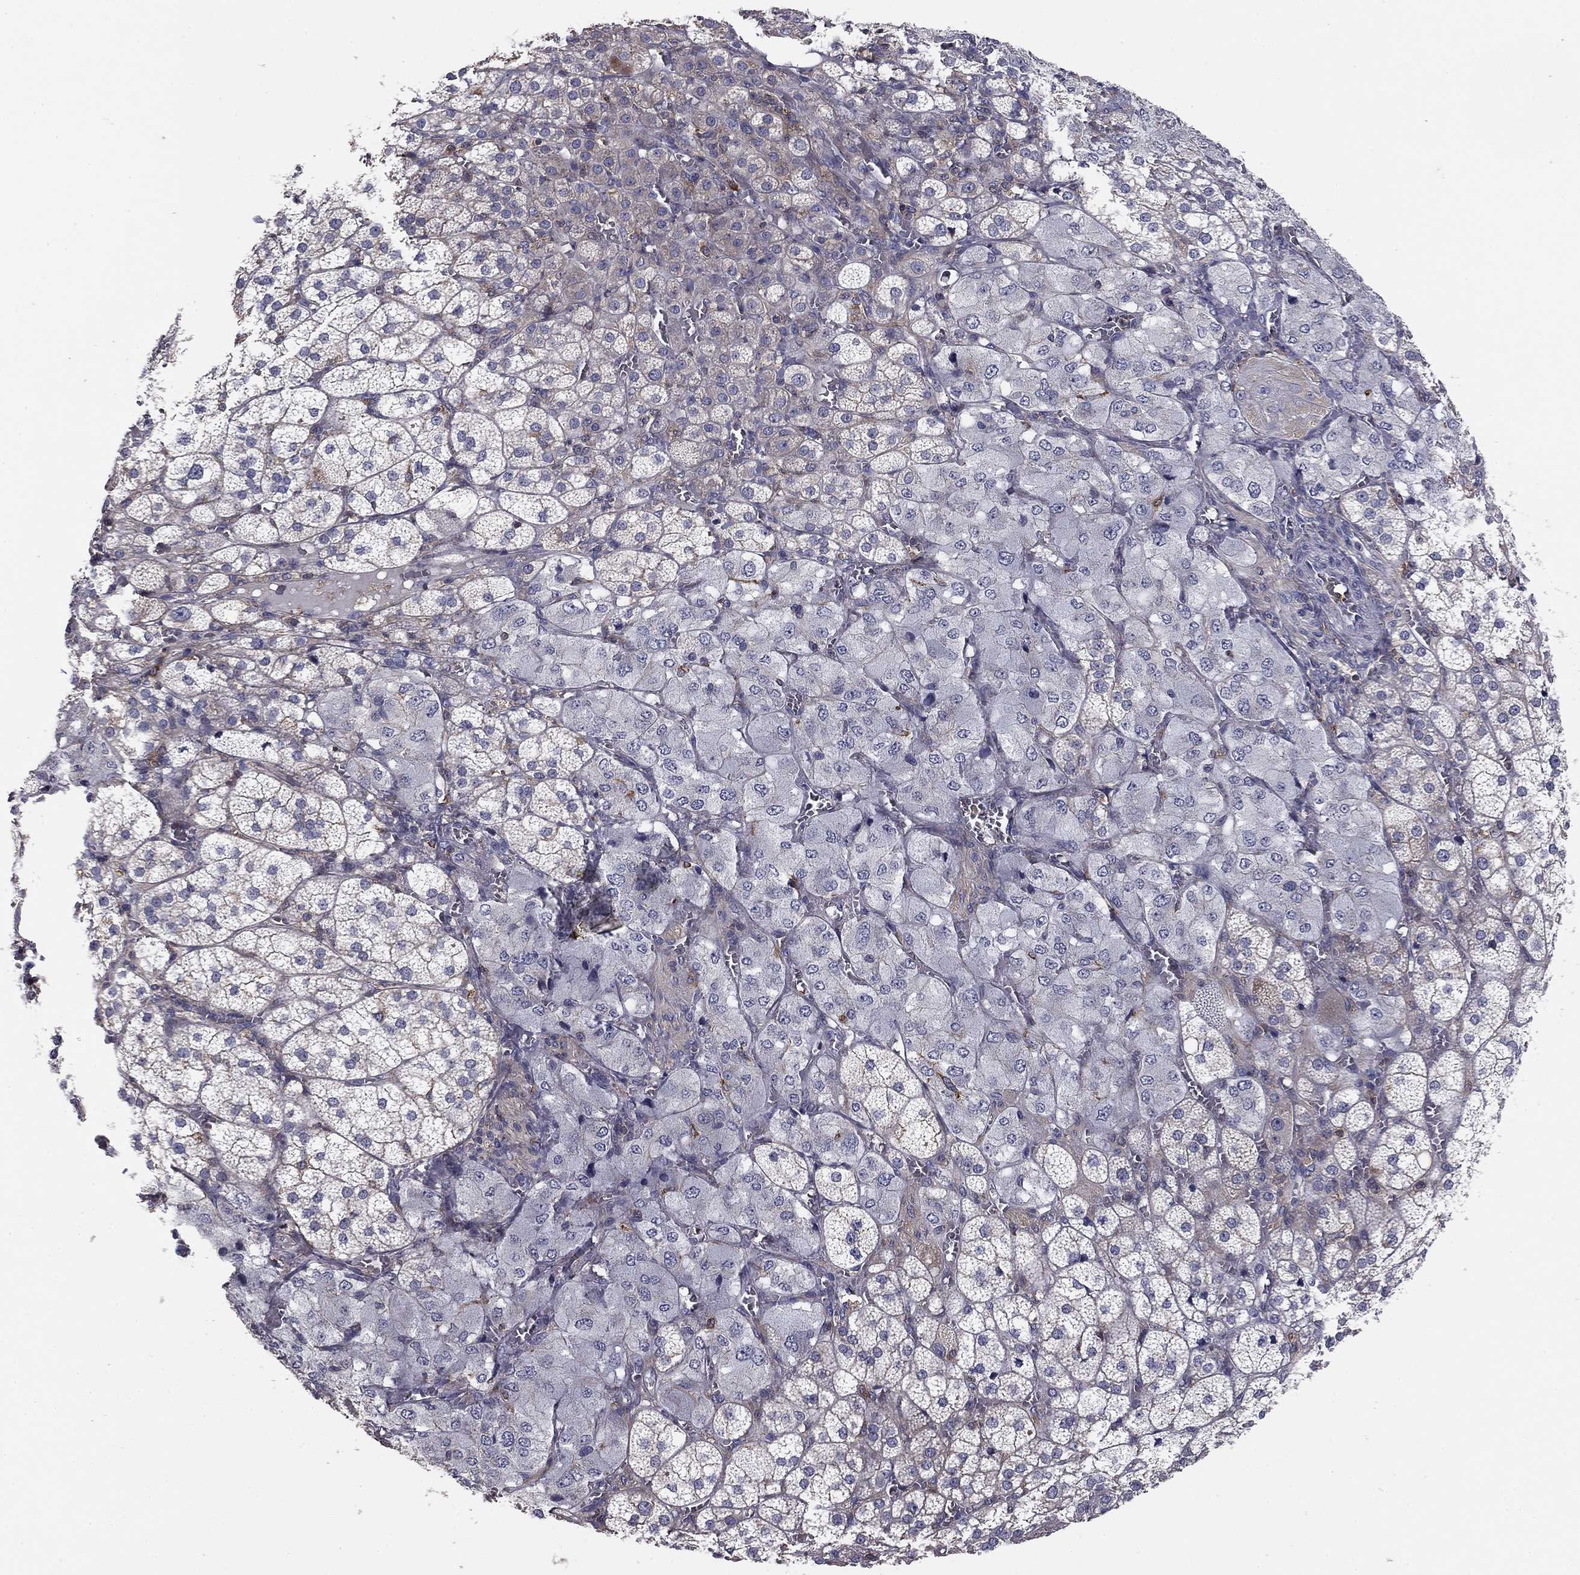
{"staining": {"intensity": "moderate", "quantity": "<25%", "location": "cytoplasmic/membranous"}, "tissue": "adrenal gland", "cell_type": "Glandular cells", "image_type": "normal", "snomed": [{"axis": "morphology", "description": "Normal tissue, NOS"}, {"axis": "topography", "description": "Adrenal gland"}], "caption": "Protein positivity by IHC displays moderate cytoplasmic/membranous staining in about <25% of glandular cells in unremarkable adrenal gland.", "gene": "PLCB2", "patient": {"sex": "female", "age": 60}}